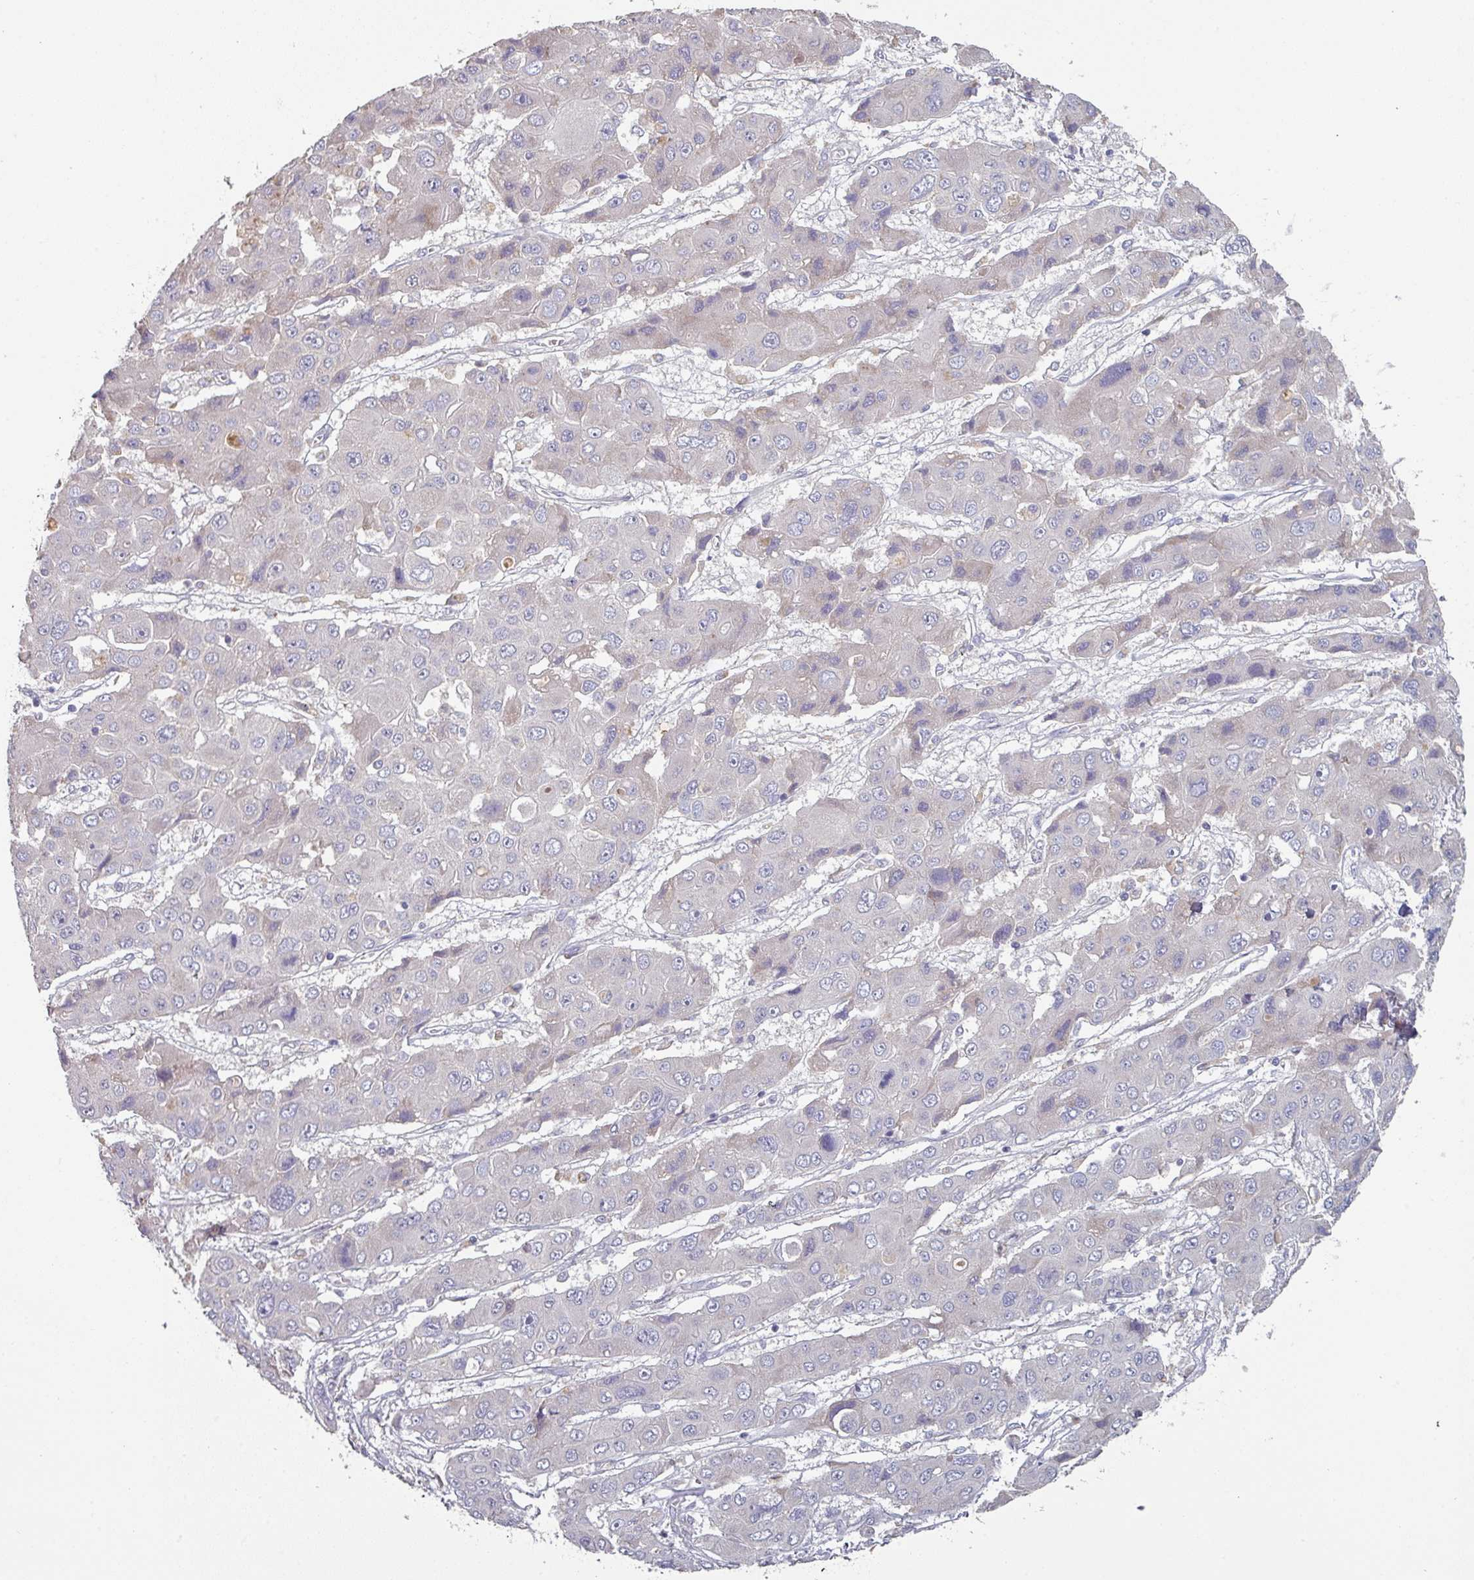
{"staining": {"intensity": "negative", "quantity": "none", "location": "none"}, "tissue": "liver cancer", "cell_type": "Tumor cells", "image_type": "cancer", "snomed": [{"axis": "morphology", "description": "Cholangiocarcinoma"}, {"axis": "topography", "description": "Liver"}], "caption": "Human liver cholangiocarcinoma stained for a protein using IHC exhibits no positivity in tumor cells.", "gene": "PRAMEF8", "patient": {"sex": "male", "age": 67}}